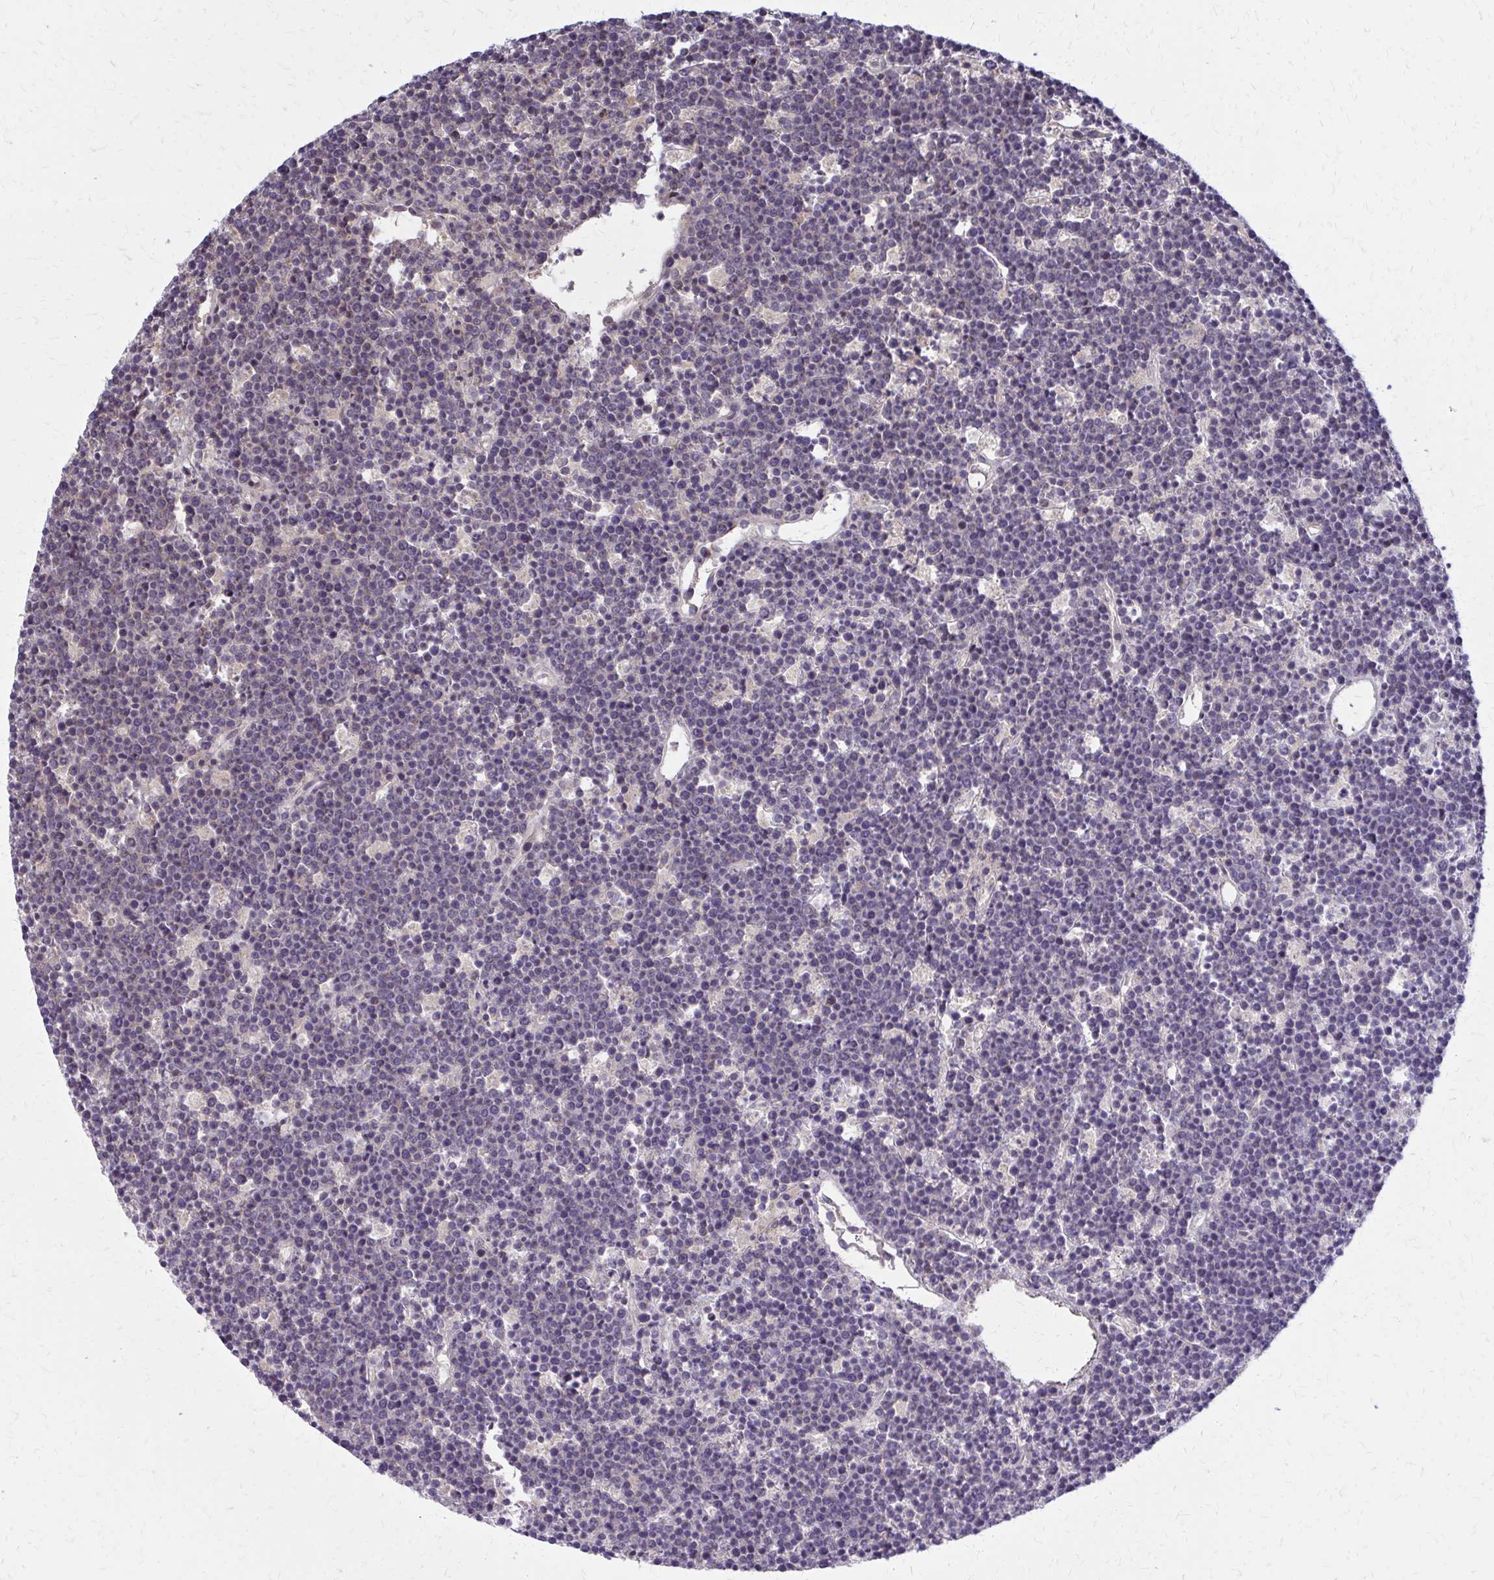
{"staining": {"intensity": "negative", "quantity": "none", "location": "none"}, "tissue": "lymphoma", "cell_type": "Tumor cells", "image_type": "cancer", "snomed": [{"axis": "morphology", "description": "Malignant lymphoma, non-Hodgkin's type, High grade"}, {"axis": "topography", "description": "Ovary"}], "caption": "Immunohistochemistry histopathology image of neoplastic tissue: human lymphoma stained with DAB reveals no significant protein positivity in tumor cells.", "gene": "DBI", "patient": {"sex": "female", "age": 56}}